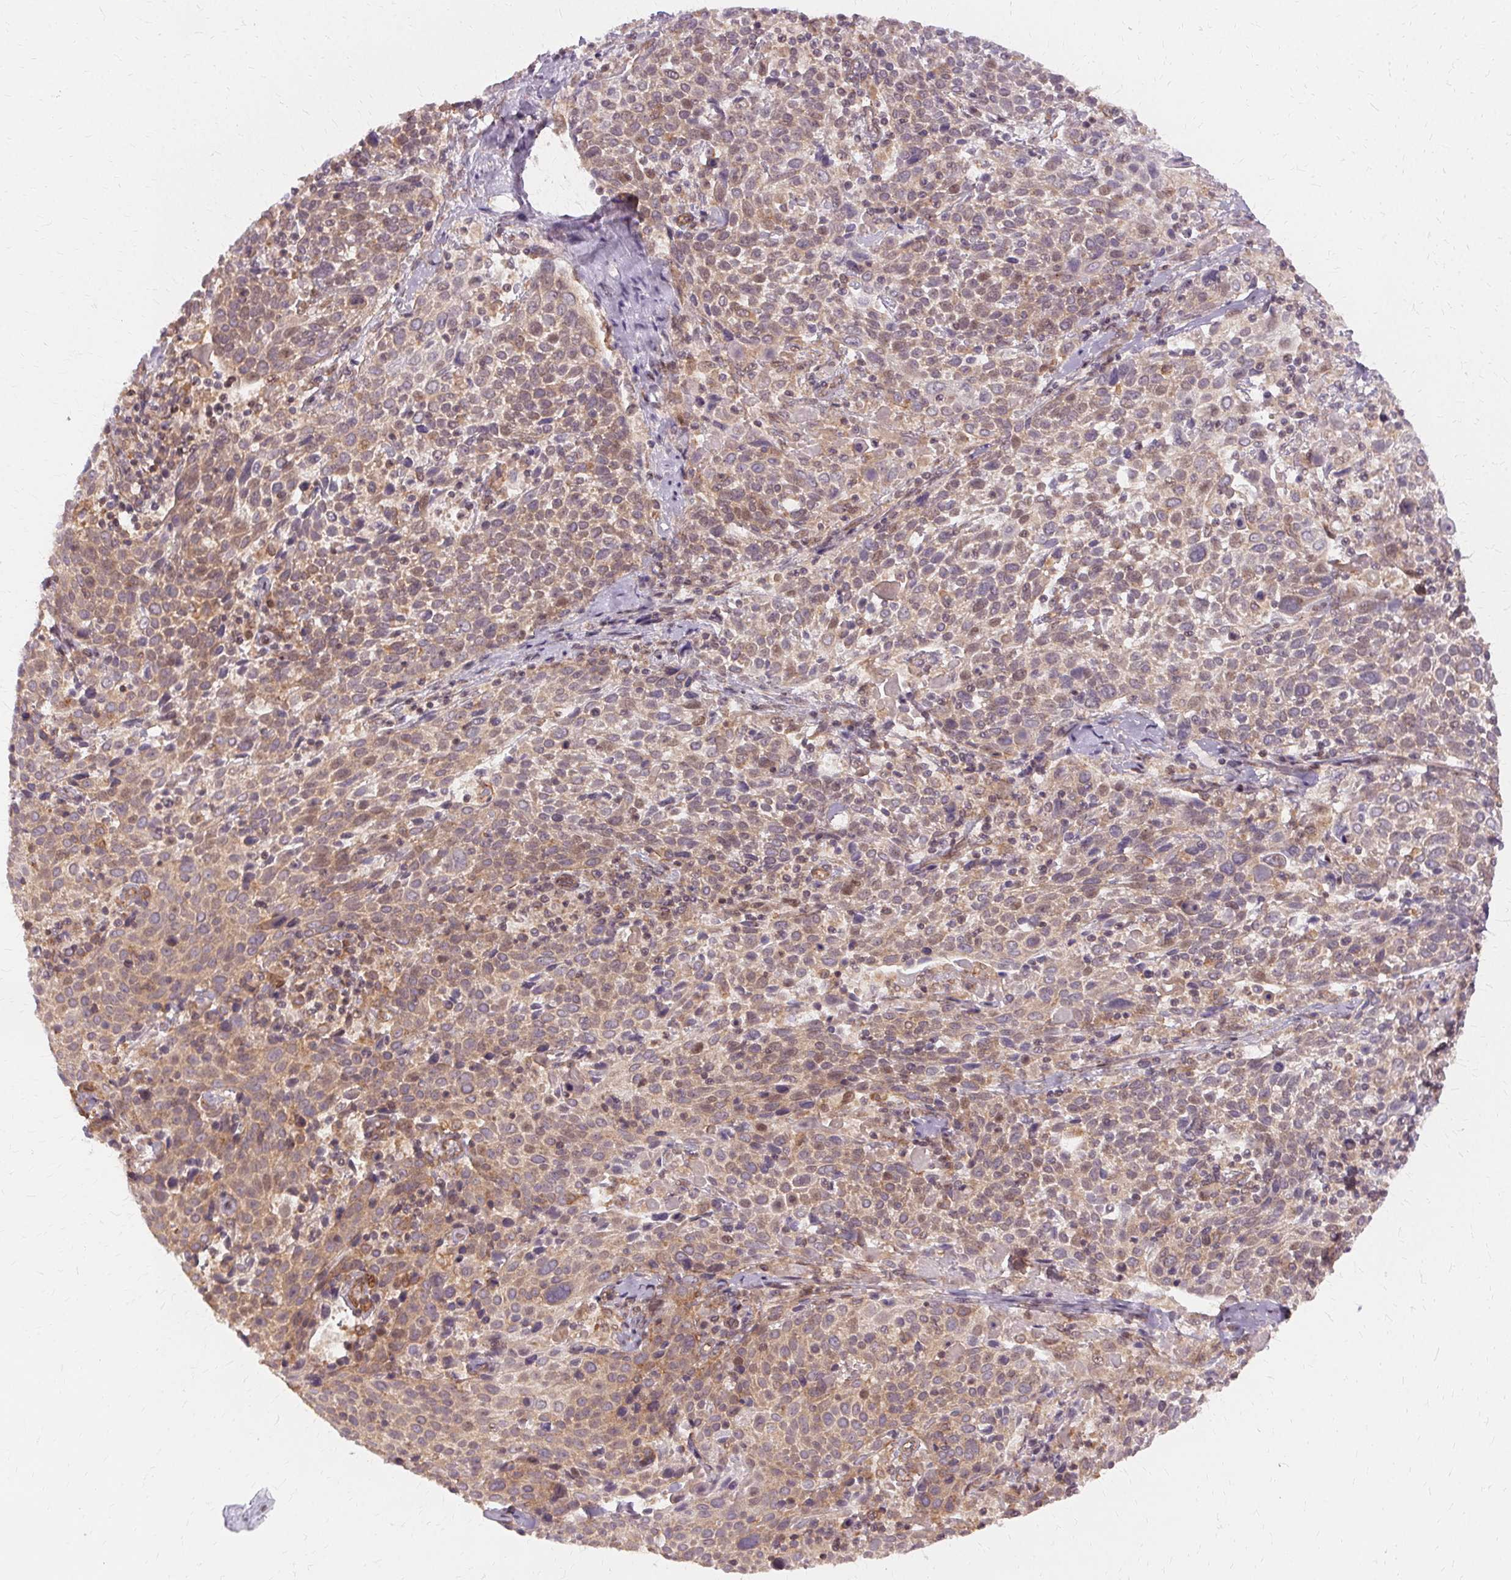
{"staining": {"intensity": "weak", "quantity": "25%-75%", "location": "cytoplasmic/membranous"}, "tissue": "cervical cancer", "cell_type": "Tumor cells", "image_type": "cancer", "snomed": [{"axis": "morphology", "description": "Squamous cell carcinoma, NOS"}, {"axis": "topography", "description": "Cervix"}], "caption": "Immunohistochemistry (IHC) photomicrograph of human cervical cancer stained for a protein (brown), which exhibits low levels of weak cytoplasmic/membranous positivity in about 25%-75% of tumor cells.", "gene": "USP8", "patient": {"sex": "female", "age": 61}}